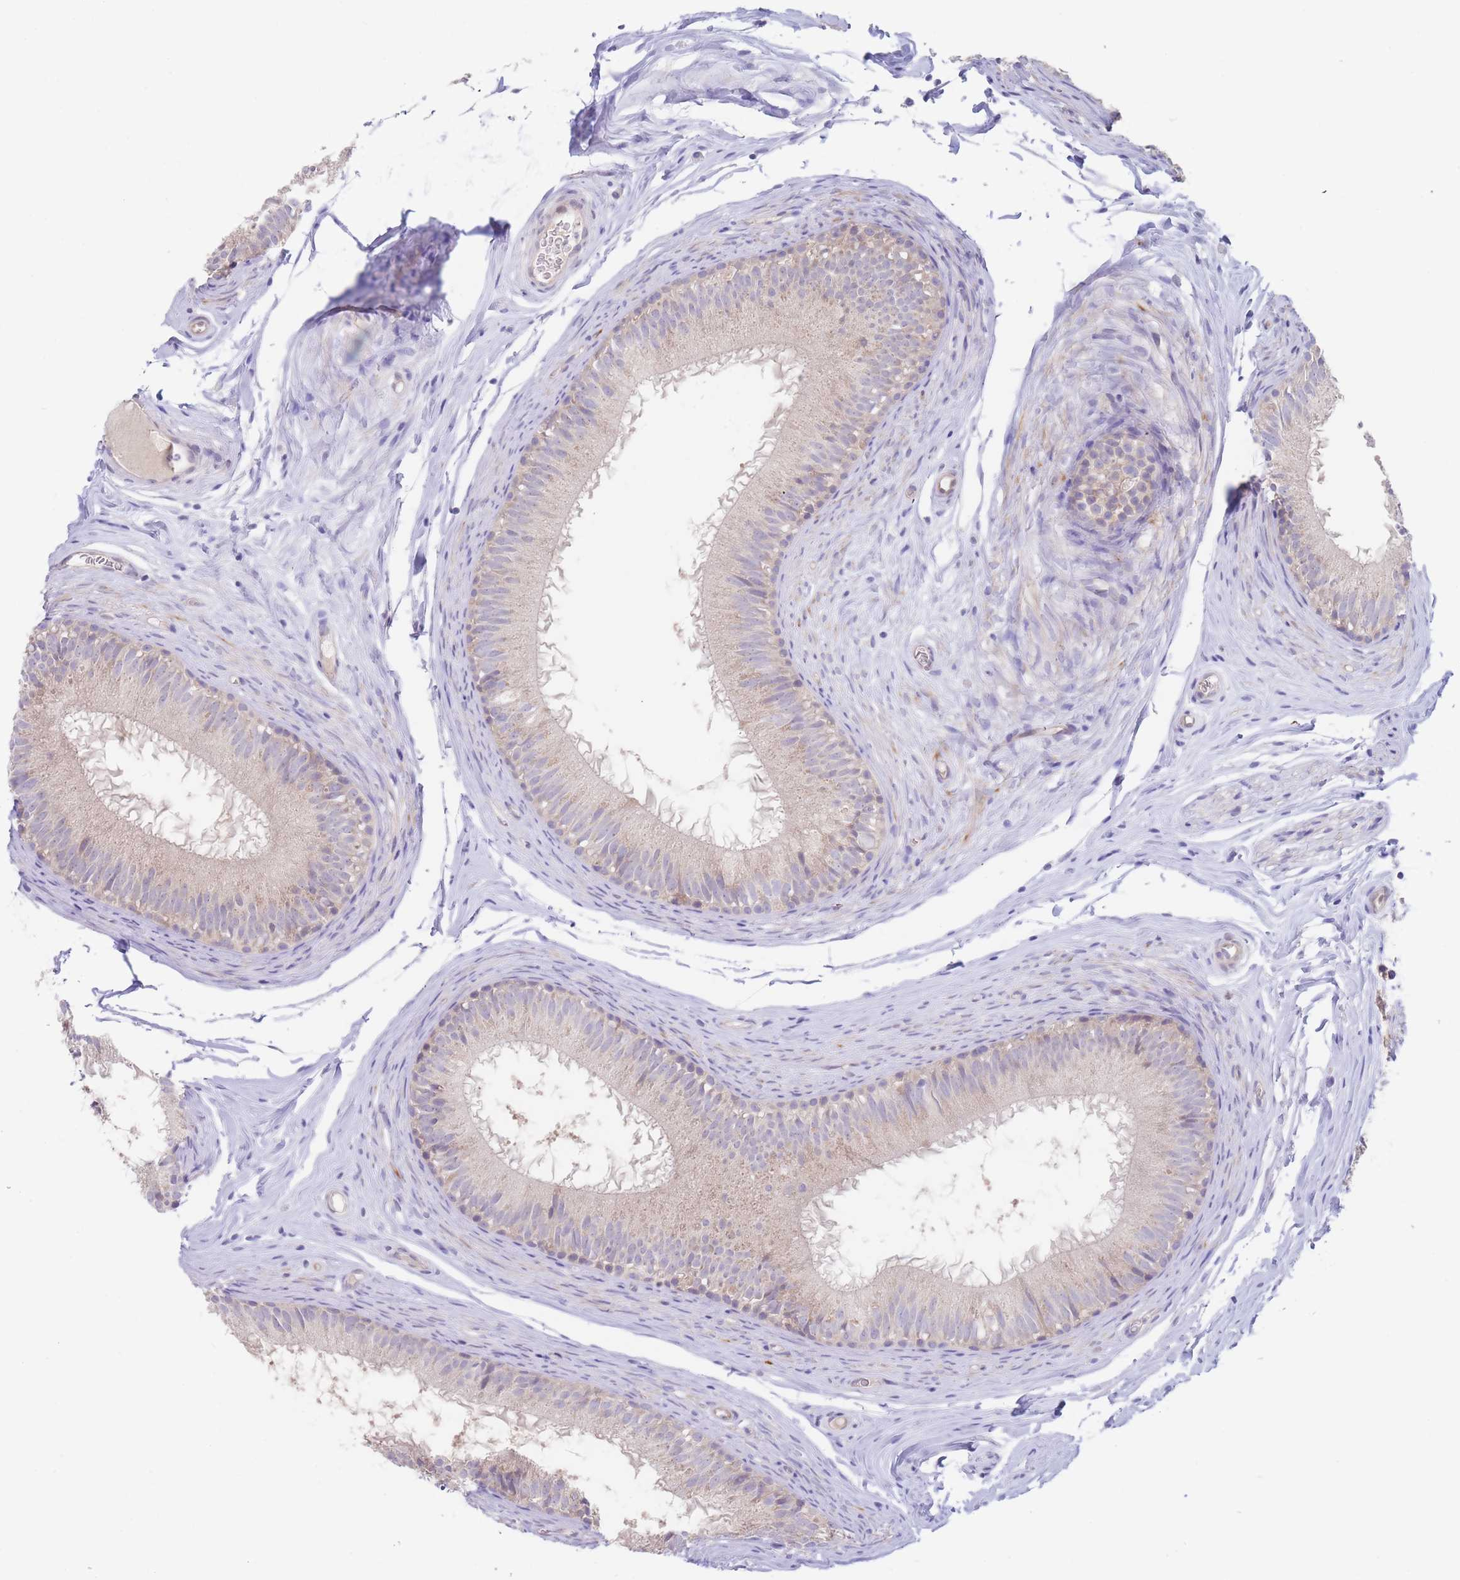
{"staining": {"intensity": "weak", "quantity": "25%-75%", "location": "cytoplasmic/membranous"}, "tissue": "epididymis", "cell_type": "Glandular cells", "image_type": "normal", "snomed": [{"axis": "morphology", "description": "Normal tissue, NOS"}, {"axis": "topography", "description": "Epididymis"}], "caption": "IHC staining of unremarkable epididymis, which shows low levels of weak cytoplasmic/membranous staining in about 25%-75% of glandular cells indicating weak cytoplasmic/membranous protein expression. The staining was performed using DAB (brown) for protein detection and nuclei were counterstained in hematoxylin (blue).", "gene": "ZNF281", "patient": {"sex": "male", "age": 25}}